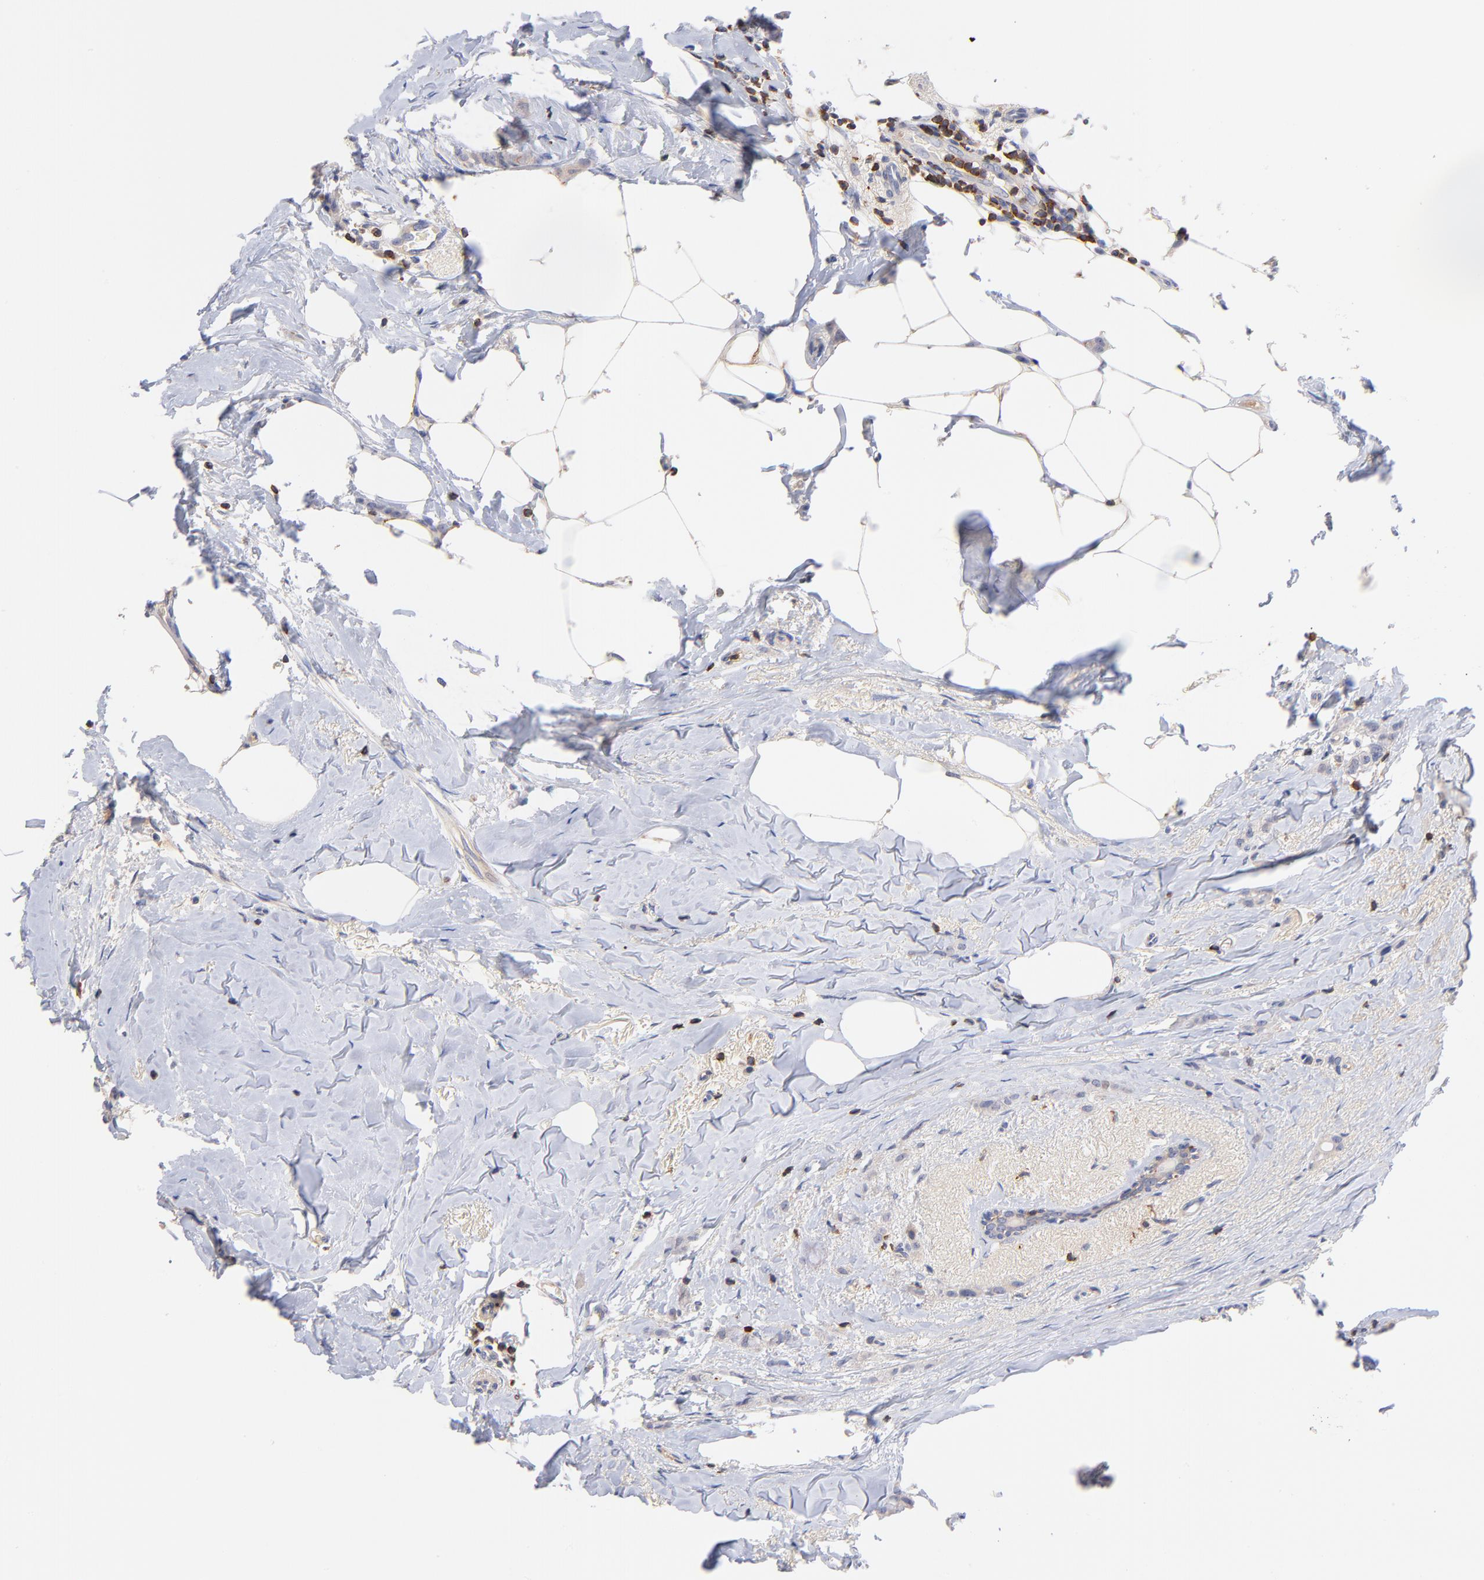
{"staining": {"intensity": "weak", "quantity": "<25%", "location": "cytoplasmic/membranous"}, "tissue": "breast cancer", "cell_type": "Tumor cells", "image_type": "cancer", "snomed": [{"axis": "morphology", "description": "Lobular carcinoma"}, {"axis": "topography", "description": "Breast"}], "caption": "Breast lobular carcinoma was stained to show a protein in brown. There is no significant staining in tumor cells.", "gene": "KREMEN2", "patient": {"sex": "female", "age": 55}}